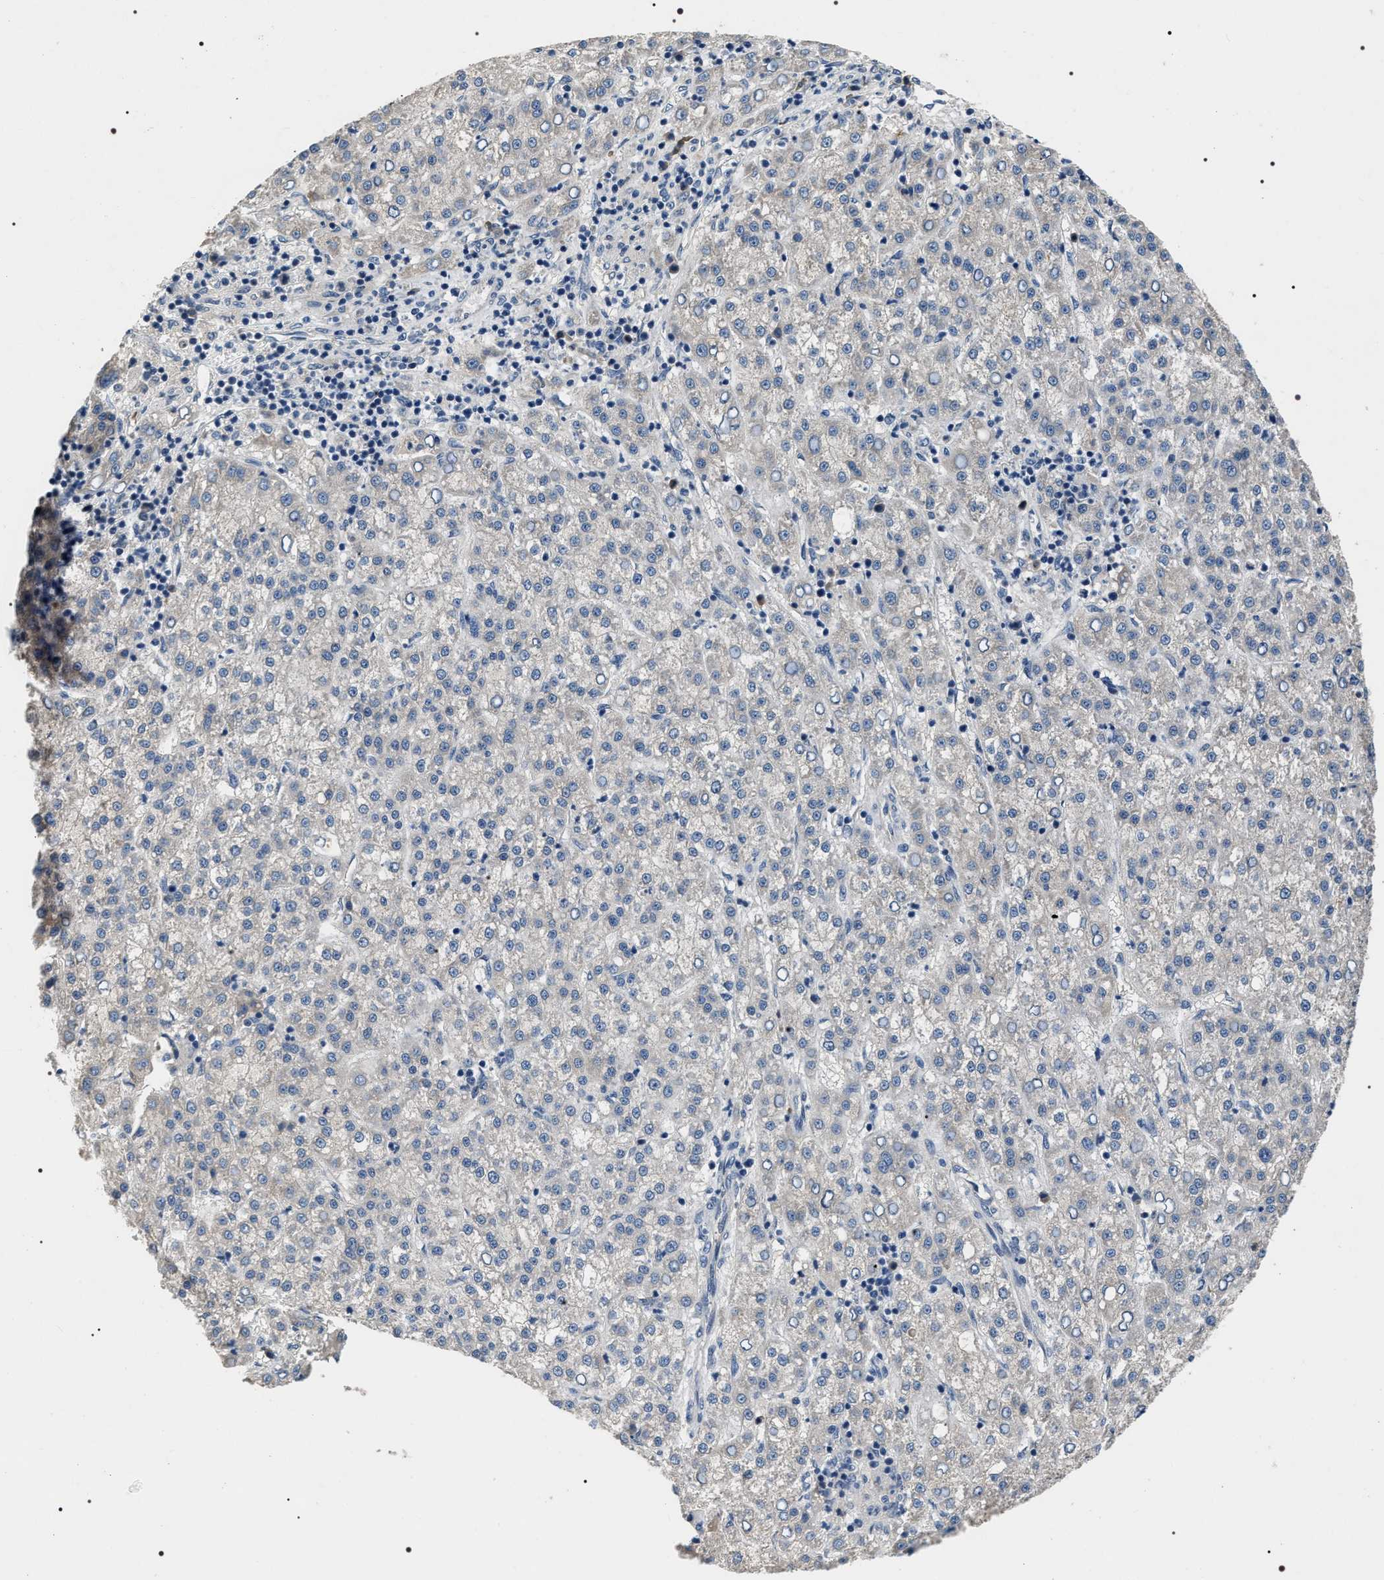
{"staining": {"intensity": "negative", "quantity": "none", "location": "none"}, "tissue": "liver cancer", "cell_type": "Tumor cells", "image_type": "cancer", "snomed": [{"axis": "morphology", "description": "Carcinoma, Hepatocellular, NOS"}, {"axis": "topography", "description": "Liver"}], "caption": "Immunohistochemical staining of liver hepatocellular carcinoma reveals no significant staining in tumor cells.", "gene": "IFT81", "patient": {"sex": "female", "age": 58}}